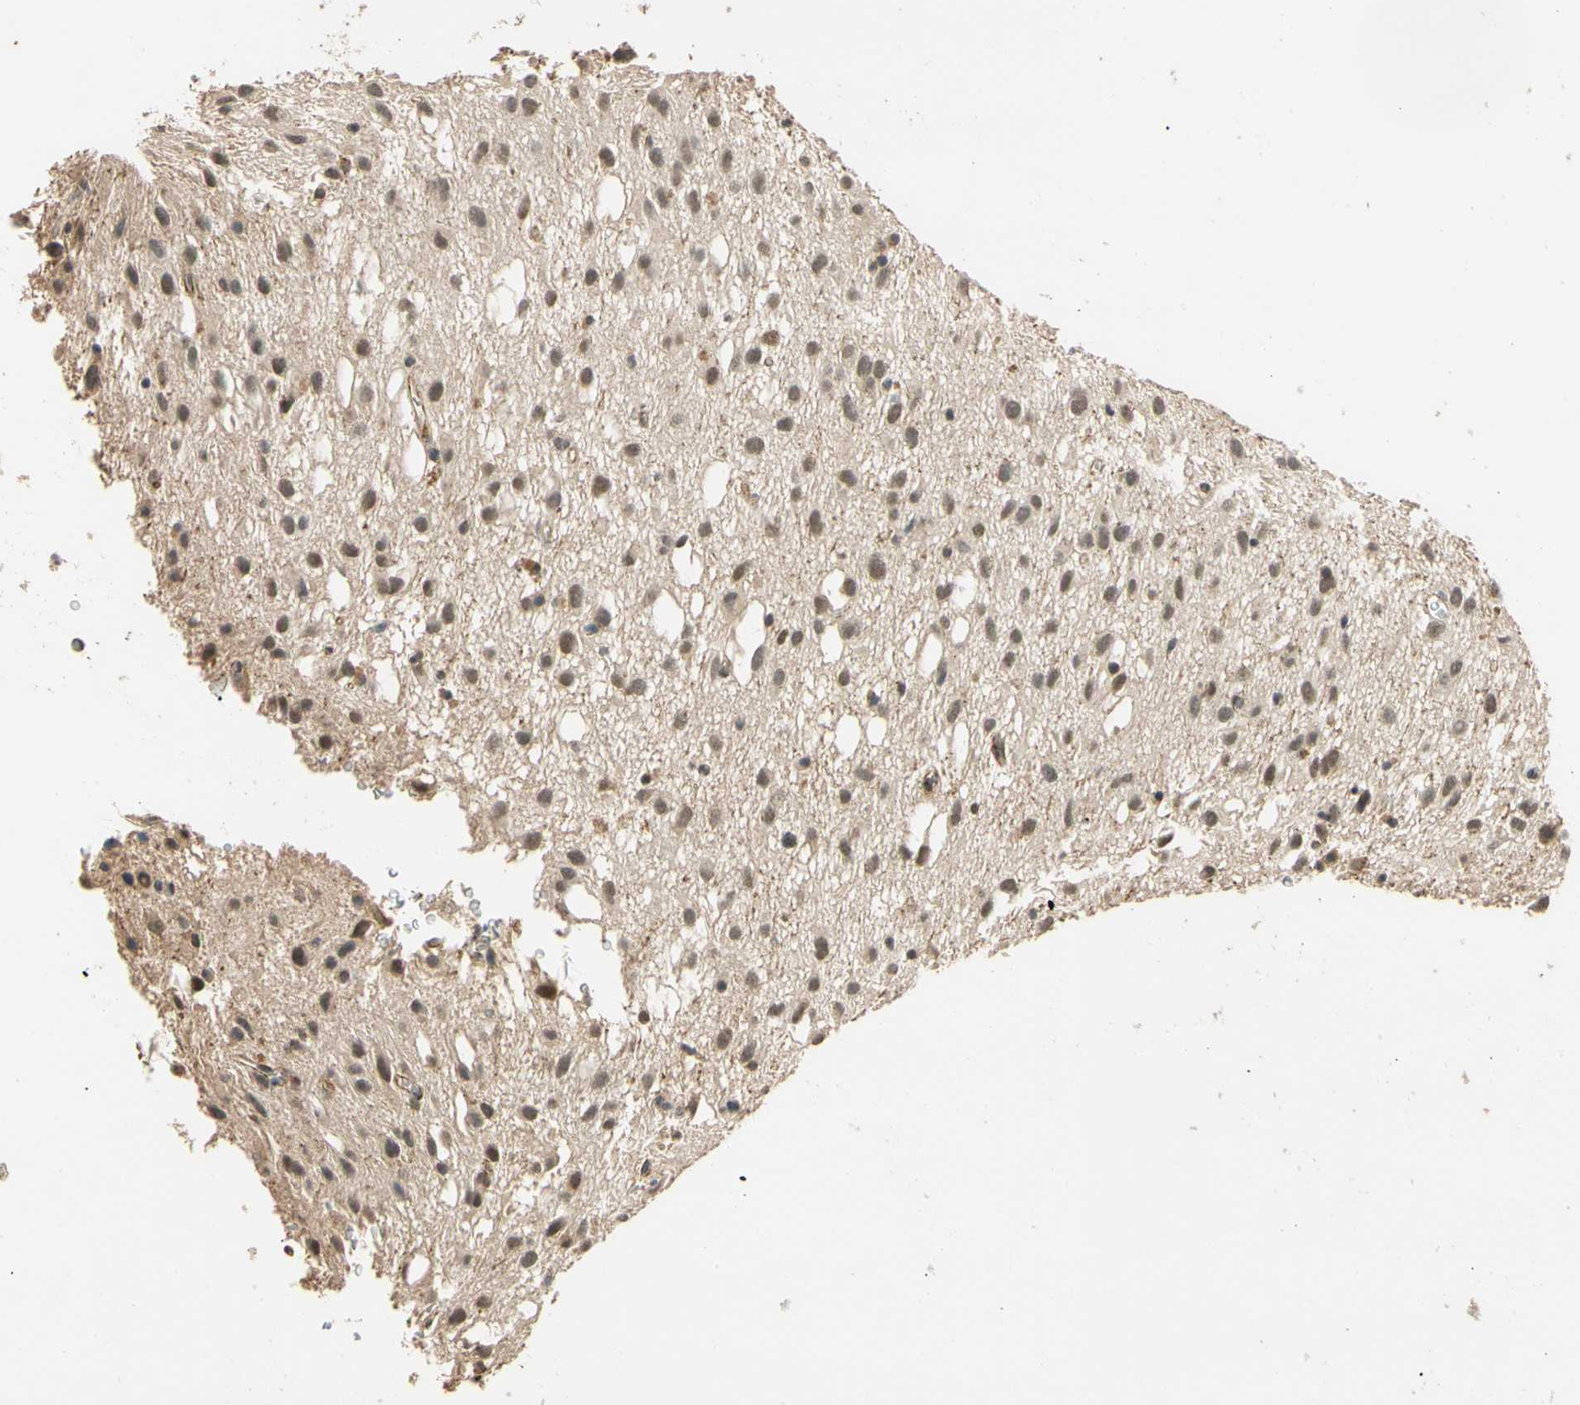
{"staining": {"intensity": "weak", "quantity": "25%-75%", "location": "nuclear"}, "tissue": "glioma", "cell_type": "Tumor cells", "image_type": "cancer", "snomed": [{"axis": "morphology", "description": "Glioma, malignant, Low grade"}, {"axis": "topography", "description": "Brain"}], "caption": "IHC image of malignant low-grade glioma stained for a protein (brown), which shows low levels of weak nuclear staining in approximately 25%-75% of tumor cells.", "gene": "QSER1", "patient": {"sex": "male", "age": 77}}